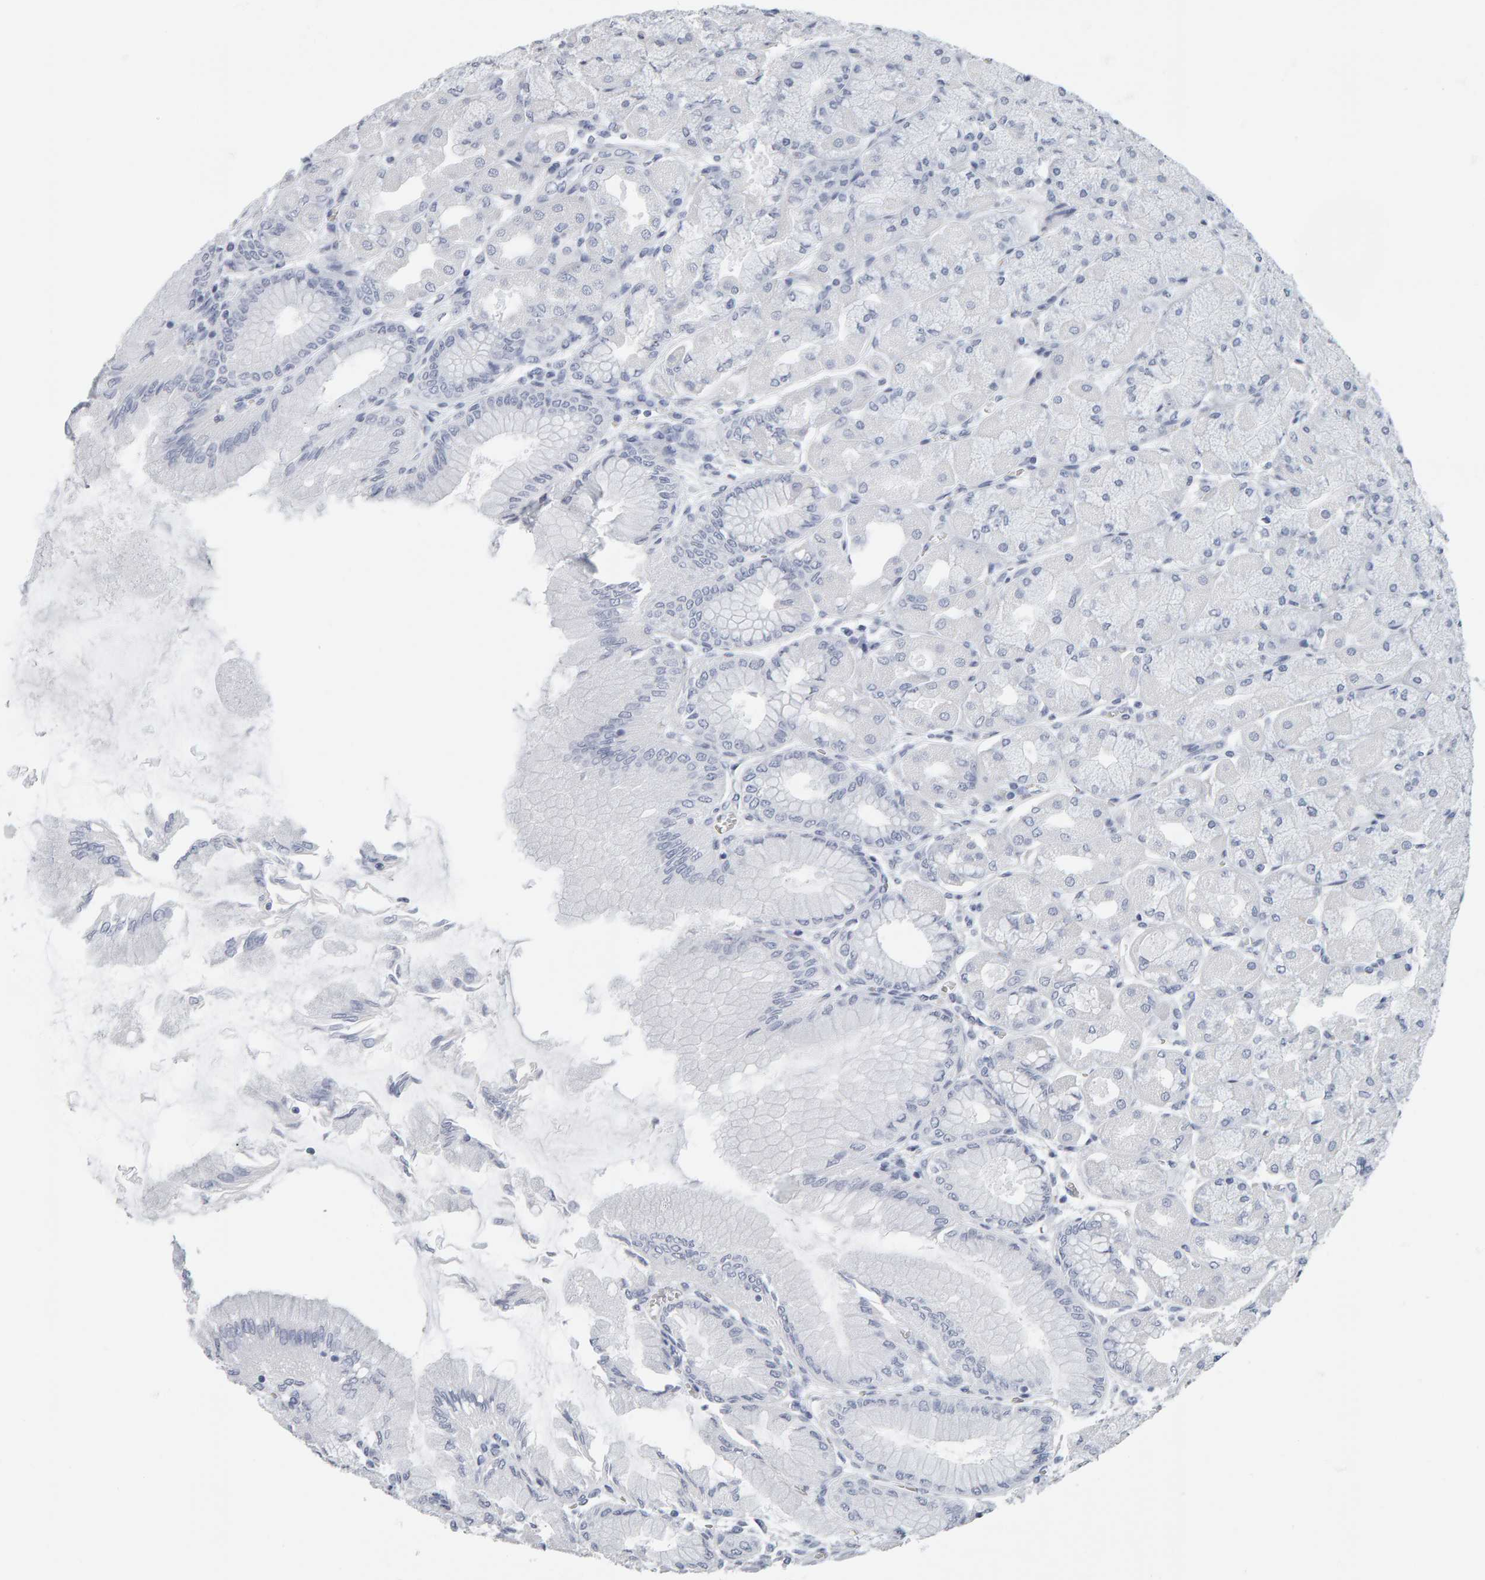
{"staining": {"intensity": "negative", "quantity": "none", "location": "none"}, "tissue": "stomach", "cell_type": "Glandular cells", "image_type": "normal", "snomed": [{"axis": "morphology", "description": "Normal tissue, NOS"}, {"axis": "topography", "description": "Stomach, upper"}], "caption": "Immunohistochemistry (IHC) histopathology image of benign human stomach stained for a protein (brown), which displays no staining in glandular cells. Brightfield microscopy of immunohistochemistry (IHC) stained with DAB (brown) and hematoxylin (blue), captured at high magnification.", "gene": "SPACA3", "patient": {"sex": "female", "age": 56}}